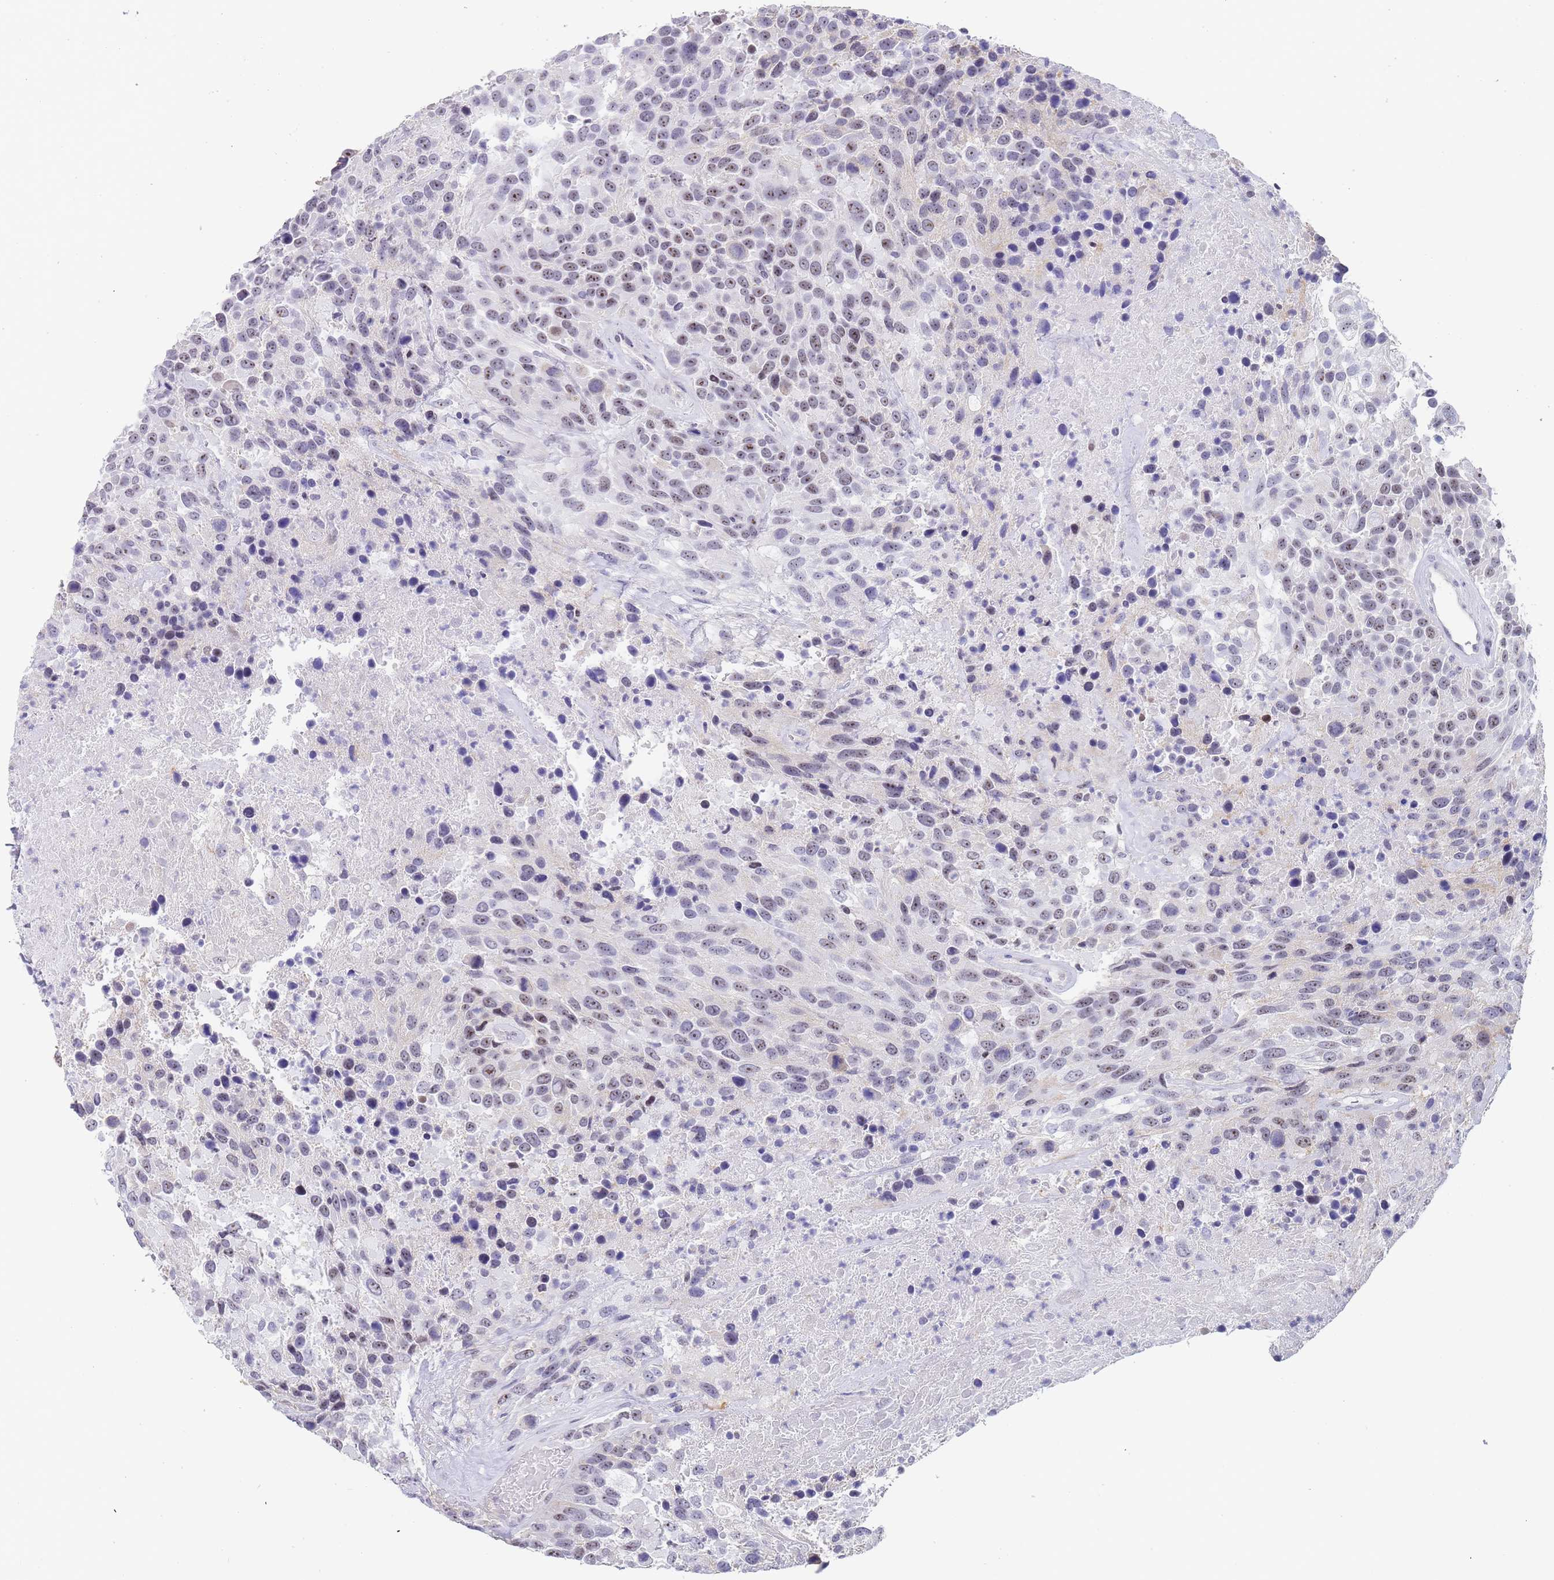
{"staining": {"intensity": "weak", "quantity": ">75%", "location": "nuclear"}, "tissue": "urothelial cancer", "cell_type": "Tumor cells", "image_type": "cancer", "snomed": [{"axis": "morphology", "description": "Urothelial carcinoma, High grade"}, {"axis": "topography", "description": "Urinary bladder"}], "caption": "IHC (DAB (3,3'-diaminobenzidine)) staining of urothelial carcinoma (high-grade) shows weak nuclear protein expression in approximately >75% of tumor cells. (DAB IHC with brightfield microscopy, high magnification).", "gene": "NOP14", "patient": {"sex": "female", "age": 70}}